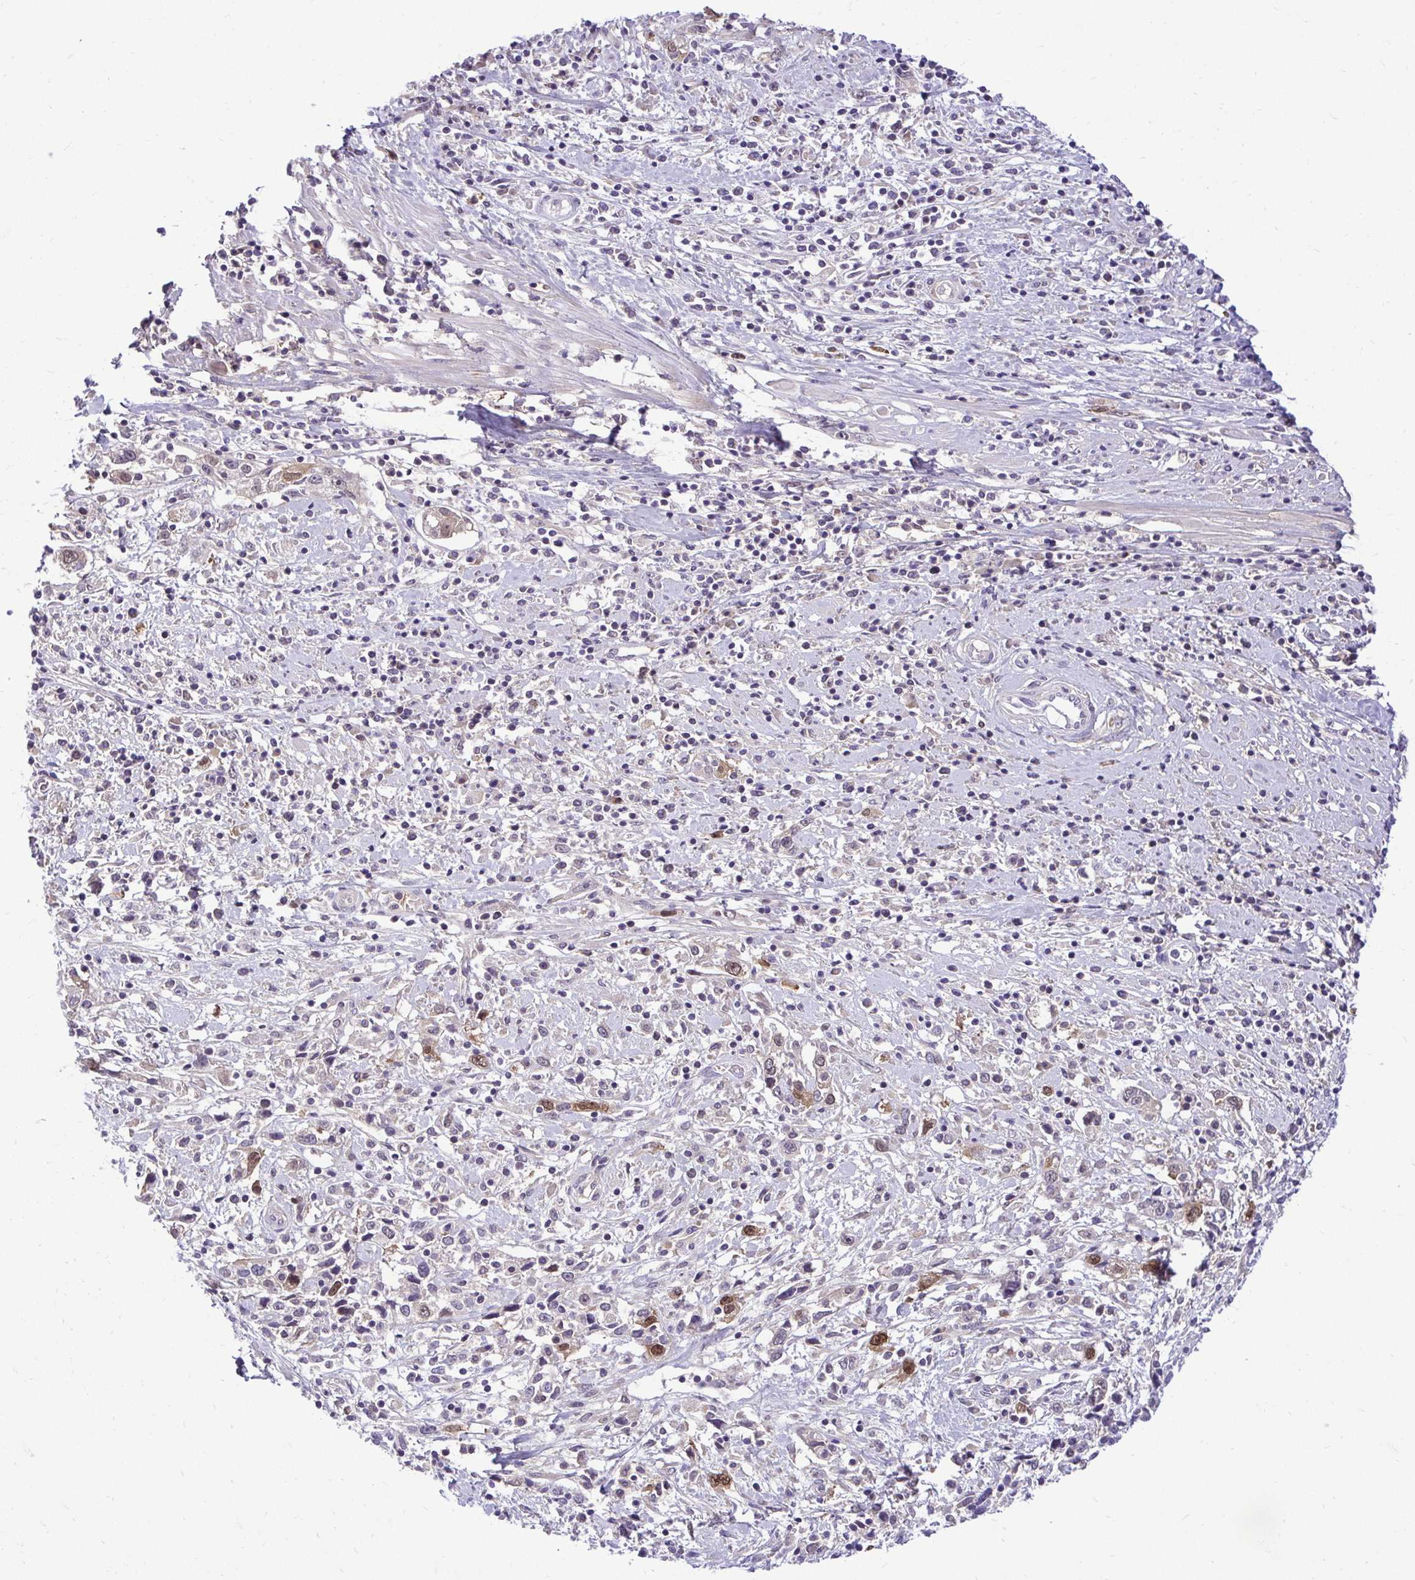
{"staining": {"intensity": "moderate", "quantity": "<25%", "location": "nuclear"}, "tissue": "cervical cancer", "cell_type": "Tumor cells", "image_type": "cancer", "snomed": [{"axis": "morphology", "description": "Adenocarcinoma, NOS"}, {"axis": "topography", "description": "Cervix"}], "caption": "This micrograph shows cervical cancer (adenocarcinoma) stained with immunohistochemistry (IHC) to label a protein in brown. The nuclear of tumor cells show moderate positivity for the protein. Nuclei are counter-stained blue.", "gene": "CDC20", "patient": {"sex": "female", "age": 40}}